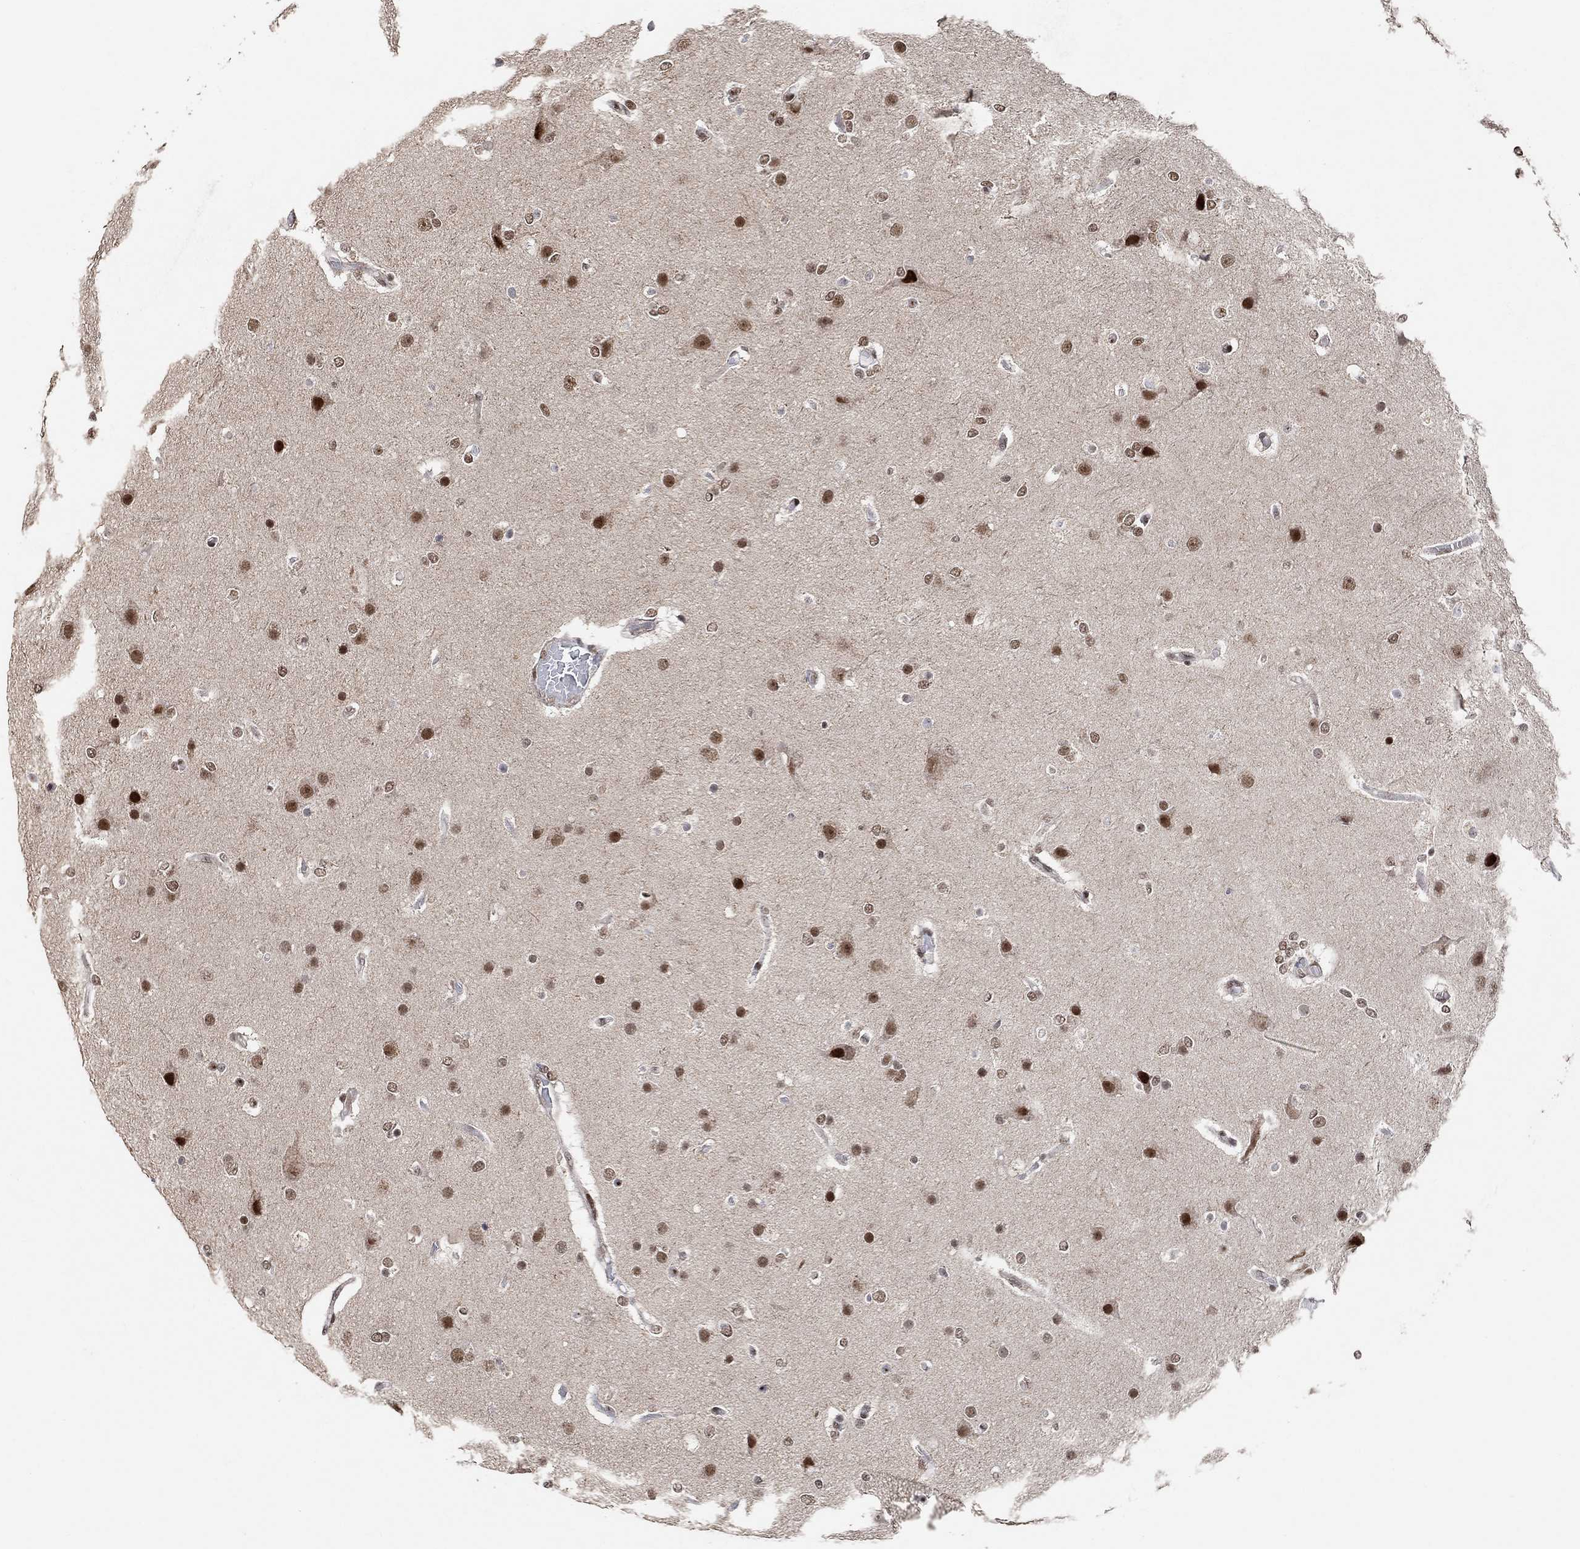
{"staining": {"intensity": "moderate", "quantity": ">75%", "location": "nuclear"}, "tissue": "glioma", "cell_type": "Tumor cells", "image_type": "cancer", "snomed": [{"axis": "morphology", "description": "Glioma, malignant, High grade"}, {"axis": "topography", "description": "Brain"}], "caption": "Glioma was stained to show a protein in brown. There is medium levels of moderate nuclear expression in approximately >75% of tumor cells. (DAB (3,3'-diaminobenzidine) IHC with brightfield microscopy, high magnification).", "gene": "E4F1", "patient": {"sex": "female", "age": 61}}